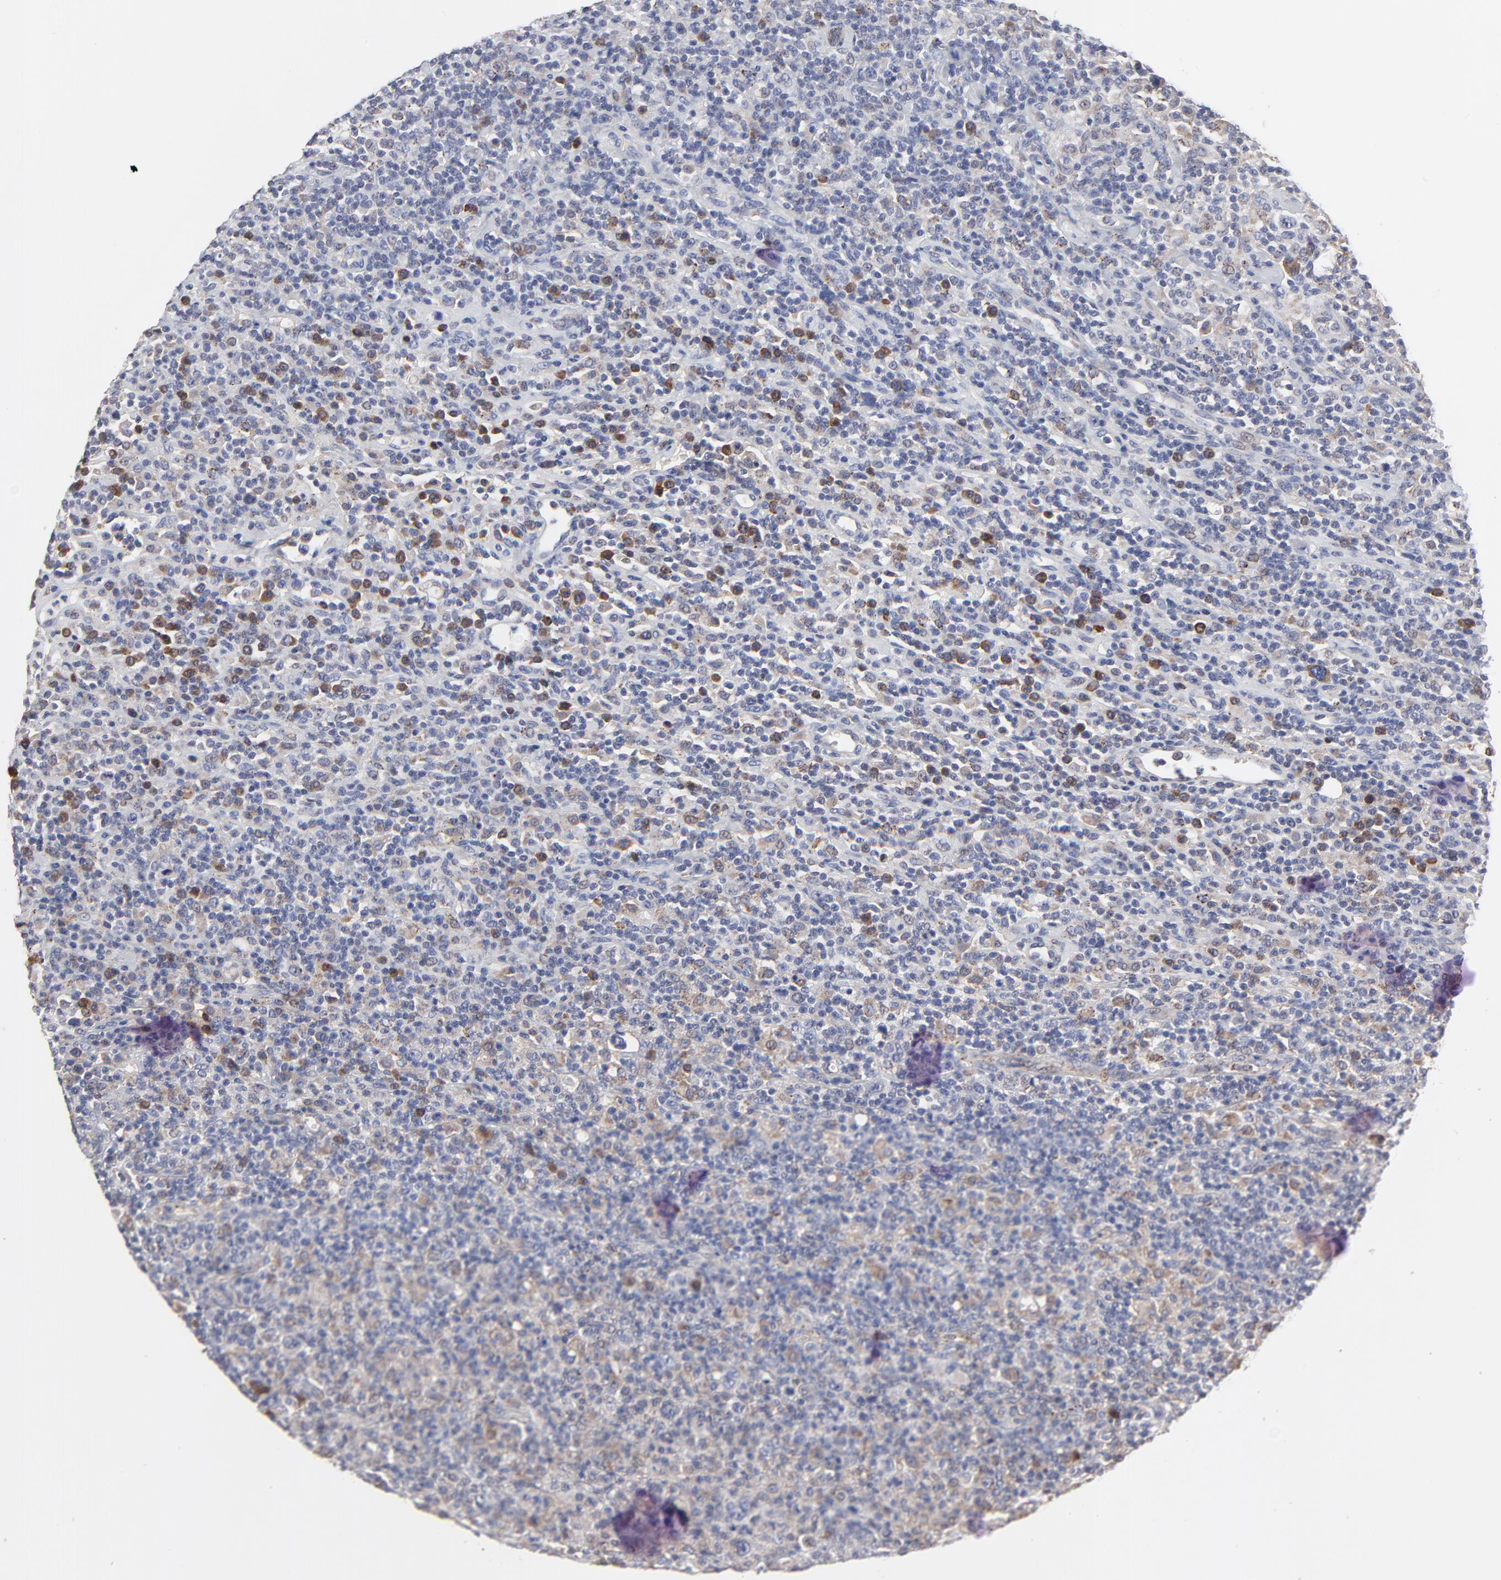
{"staining": {"intensity": "moderate", "quantity": "25%-75%", "location": "cytoplasmic/membranous"}, "tissue": "lymphoma", "cell_type": "Tumor cells", "image_type": "cancer", "snomed": [{"axis": "morphology", "description": "Hodgkin's disease, NOS"}, {"axis": "topography", "description": "Lymph node"}], "caption": "A brown stain labels moderate cytoplasmic/membranous staining of a protein in human Hodgkin's disease tumor cells.", "gene": "TRIM22", "patient": {"sex": "male", "age": 65}}